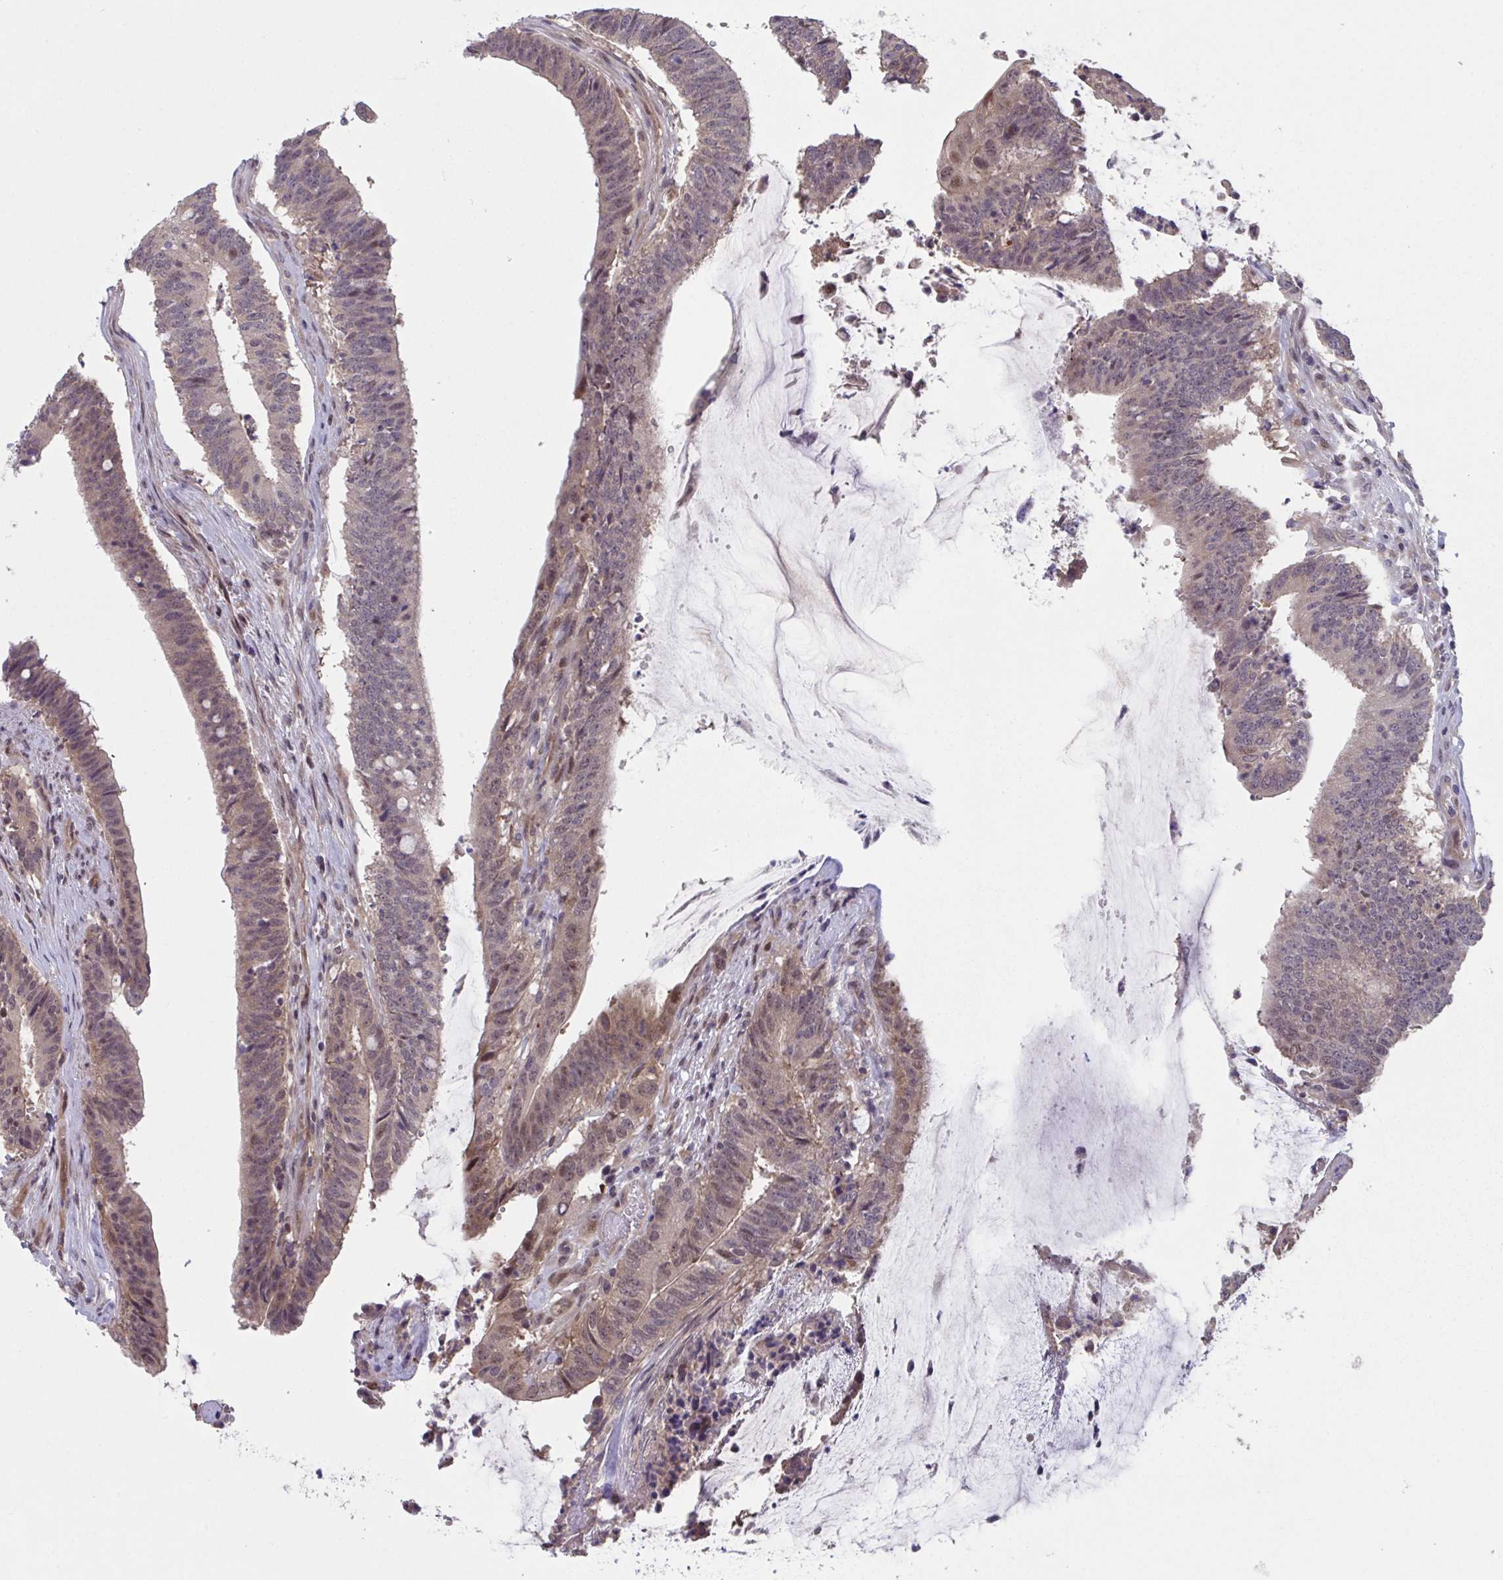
{"staining": {"intensity": "moderate", "quantity": "25%-75%", "location": "cytoplasmic/membranous,nuclear"}, "tissue": "colorectal cancer", "cell_type": "Tumor cells", "image_type": "cancer", "snomed": [{"axis": "morphology", "description": "Adenocarcinoma, NOS"}, {"axis": "topography", "description": "Colon"}], "caption": "Immunohistochemistry (DAB) staining of colorectal cancer exhibits moderate cytoplasmic/membranous and nuclear protein staining in about 25%-75% of tumor cells.", "gene": "RIOK1", "patient": {"sex": "female", "age": 43}}